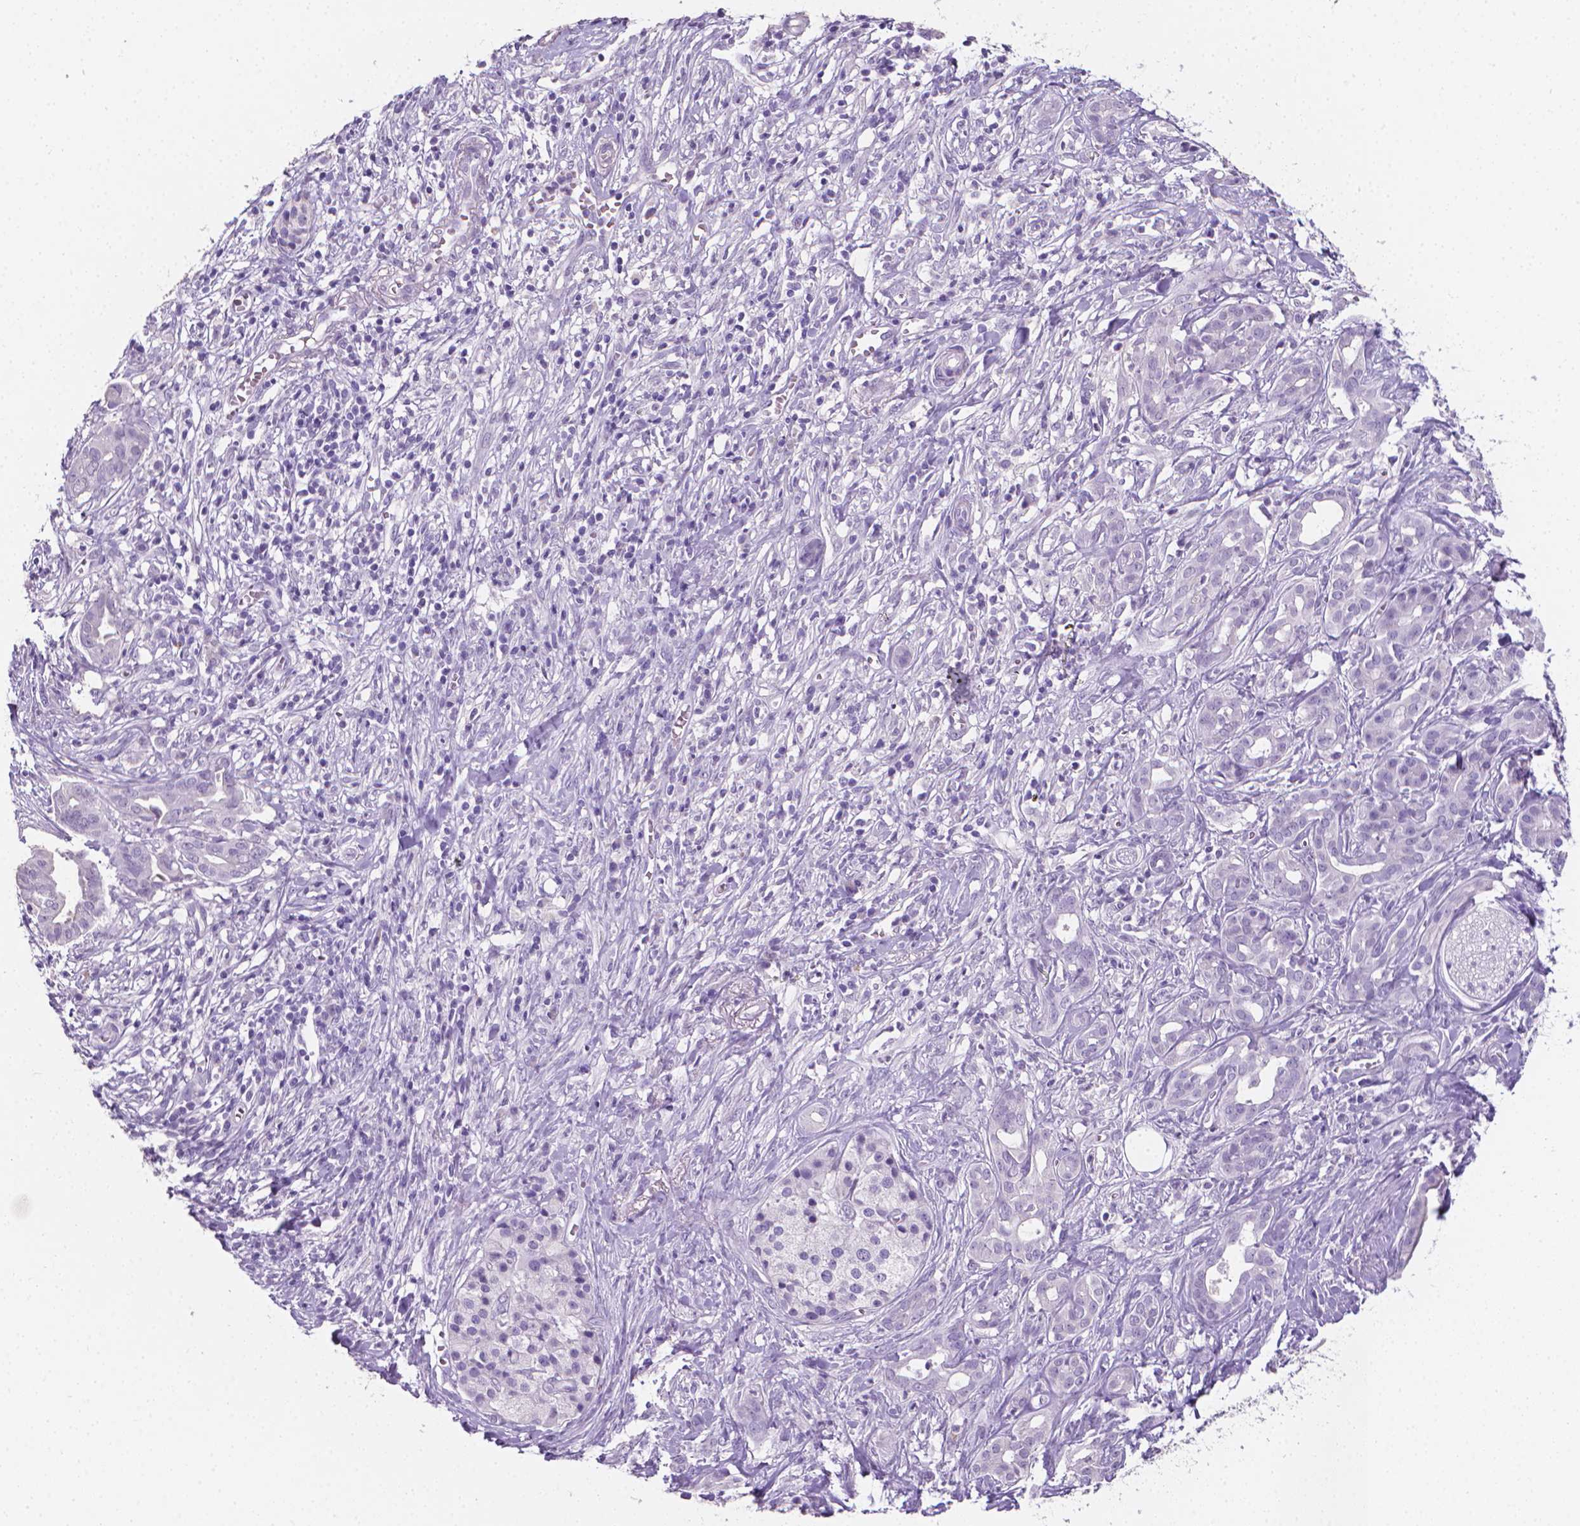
{"staining": {"intensity": "negative", "quantity": "none", "location": "none"}, "tissue": "pancreatic cancer", "cell_type": "Tumor cells", "image_type": "cancer", "snomed": [{"axis": "morphology", "description": "Adenocarcinoma, NOS"}, {"axis": "topography", "description": "Pancreas"}], "caption": "Tumor cells are negative for brown protein staining in pancreatic adenocarcinoma. Brightfield microscopy of immunohistochemistry (IHC) stained with DAB (3,3'-diaminobenzidine) (brown) and hematoxylin (blue), captured at high magnification.", "gene": "XPNPEP2", "patient": {"sex": "male", "age": 61}}